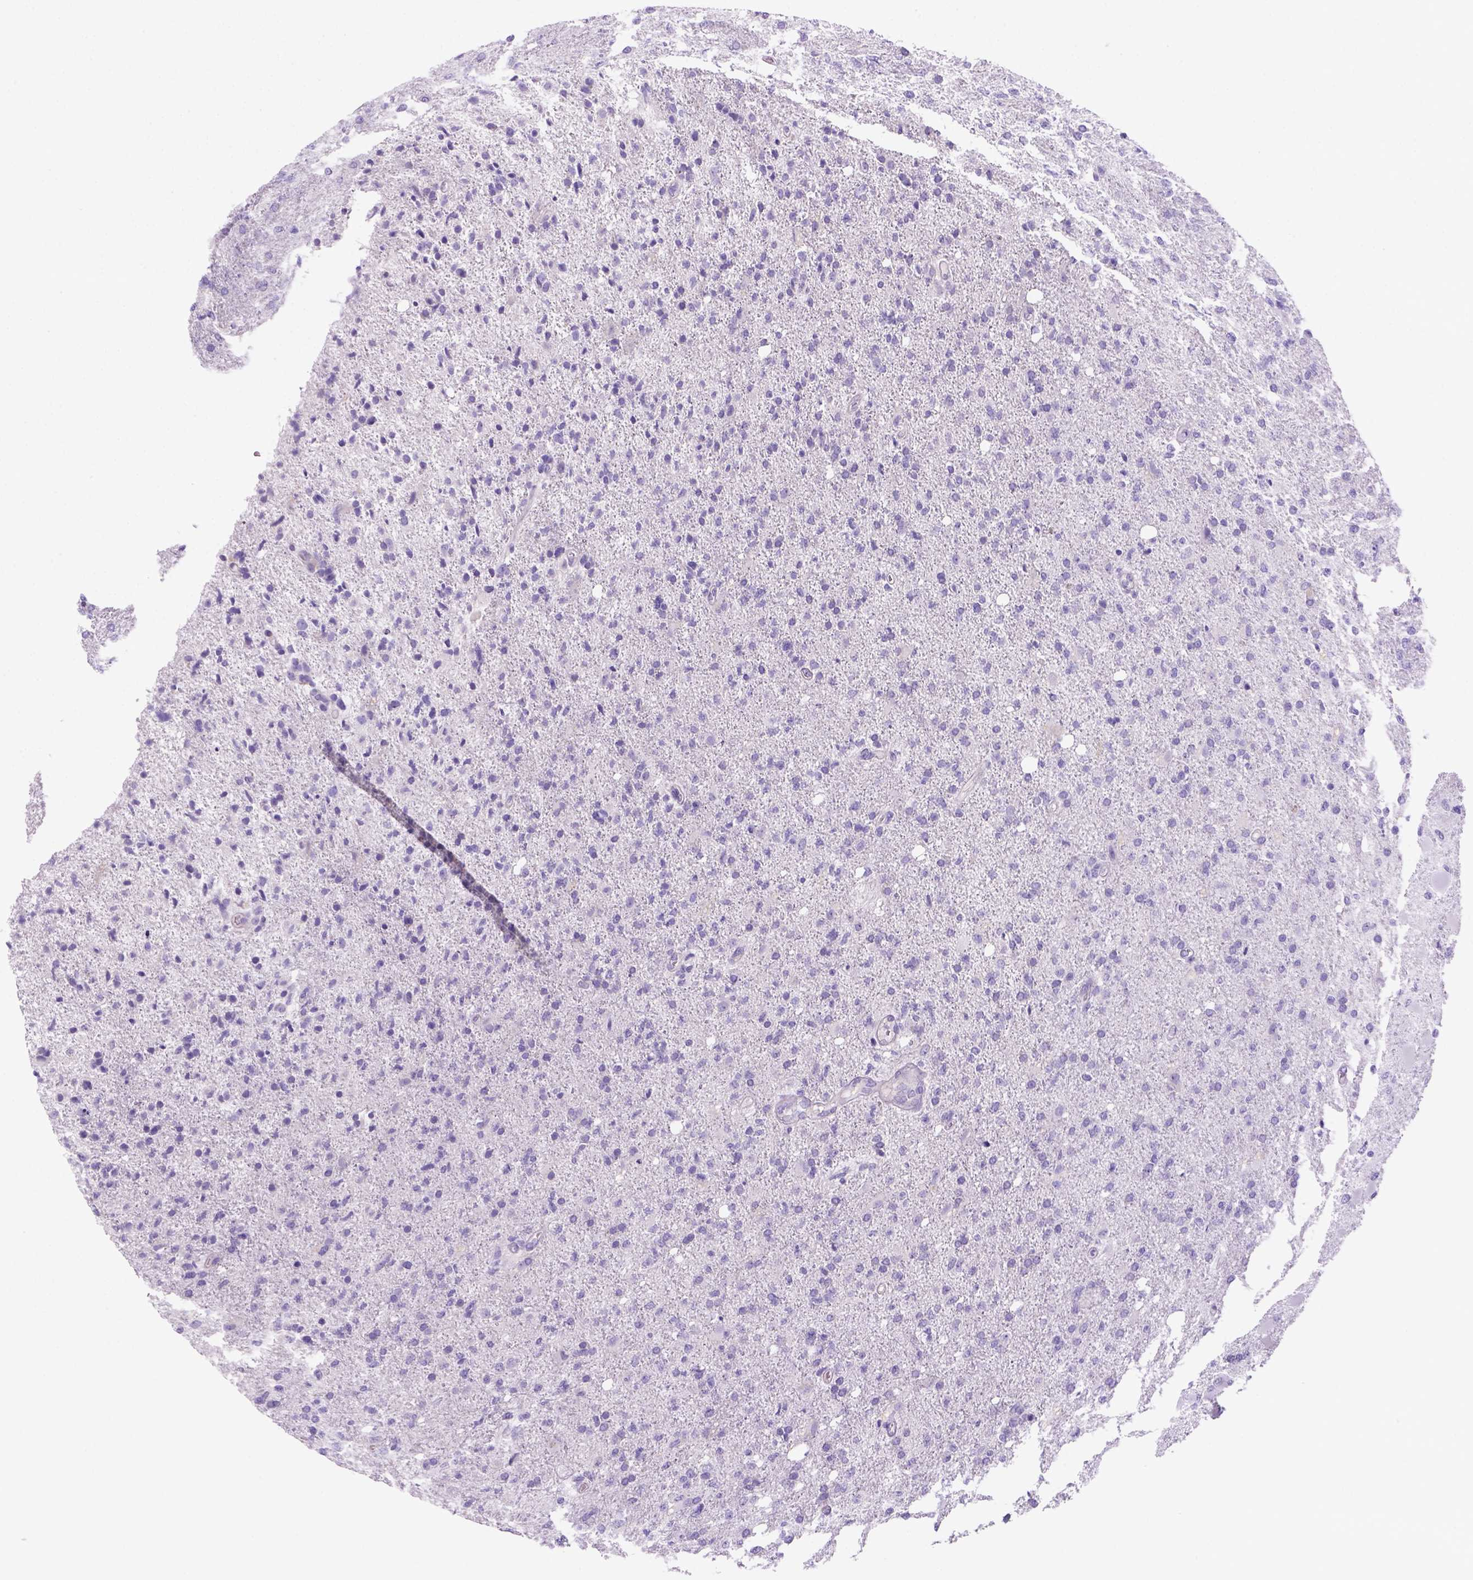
{"staining": {"intensity": "negative", "quantity": "none", "location": "none"}, "tissue": "glioma", "cell_type": "Tumor cells", "image_type": "cancer", "snomed": [{"axis": "morphology", "description": "Glioma, malignant, High grade"}, {"axis": "topography", "description": "Cerebral cortex"}], "caption": "Tumor cells show no significant positivity in malignant glioma (high-grade).", "gene": "DNAH11", "patient": {"sex": "male", "age": 70}}